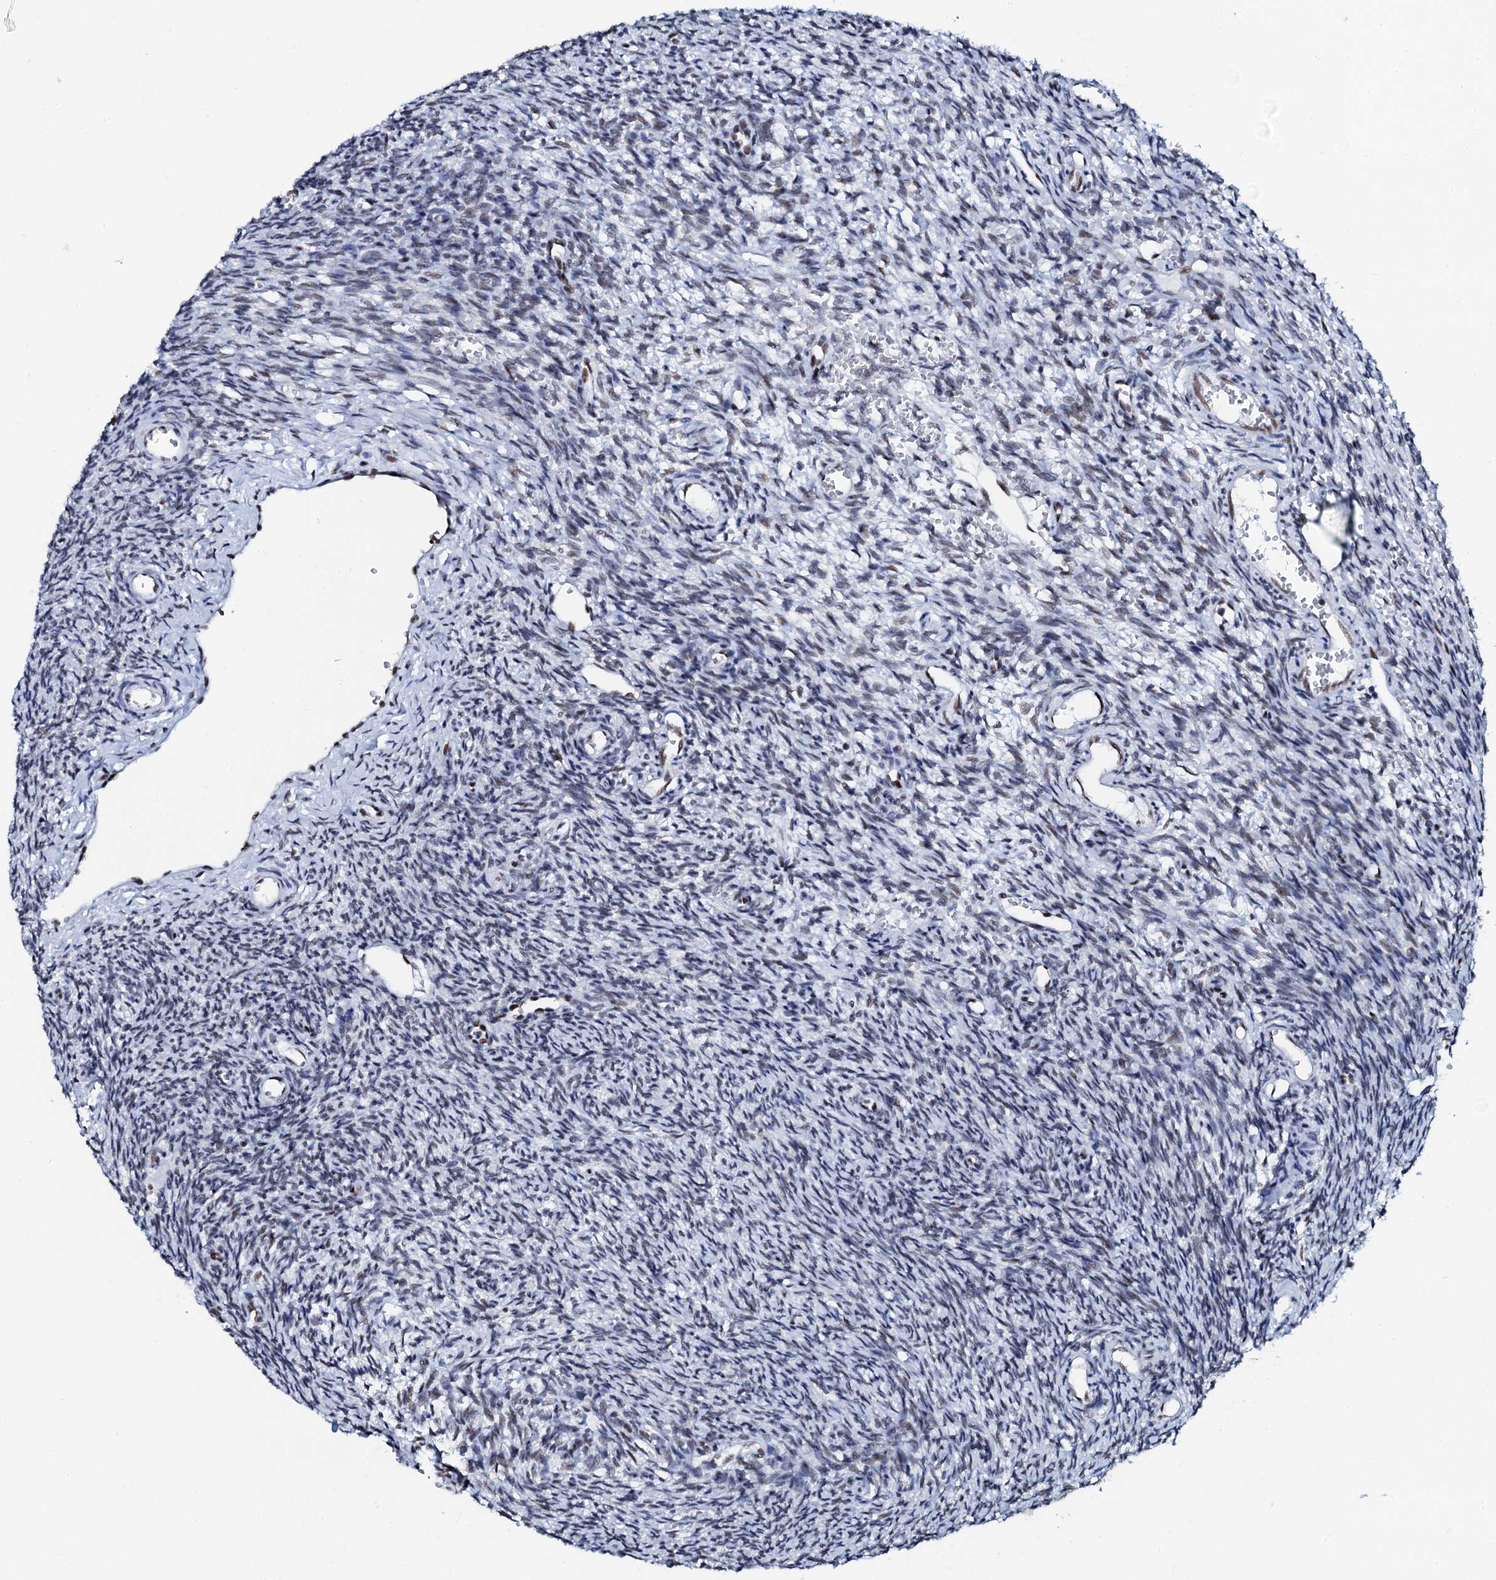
{"staining": {"intensity": "weak", "quantity": "<25%", "location": "nuclear"}, "tissue": "ovary", "cell_type": "Ovarian stroma cells", "image_type": "normal", "snomed": [{"axis": "morphology", "description": "Normal tissue, NOS"}, {"axis": "topography", "description": "Ovary"}], "caption": "Immunohistochemistry micrograph of normal human ovary stained for a protein (brown), which demonstrates no expression in ovarian stroma cells. (DAB (3,3'-diaminobenzidine) immunohistochemistry (IHC) with hematoxylin counter stain).", "gene": "NKAPD1", "patient": {"sex": "female", "age": 39}}